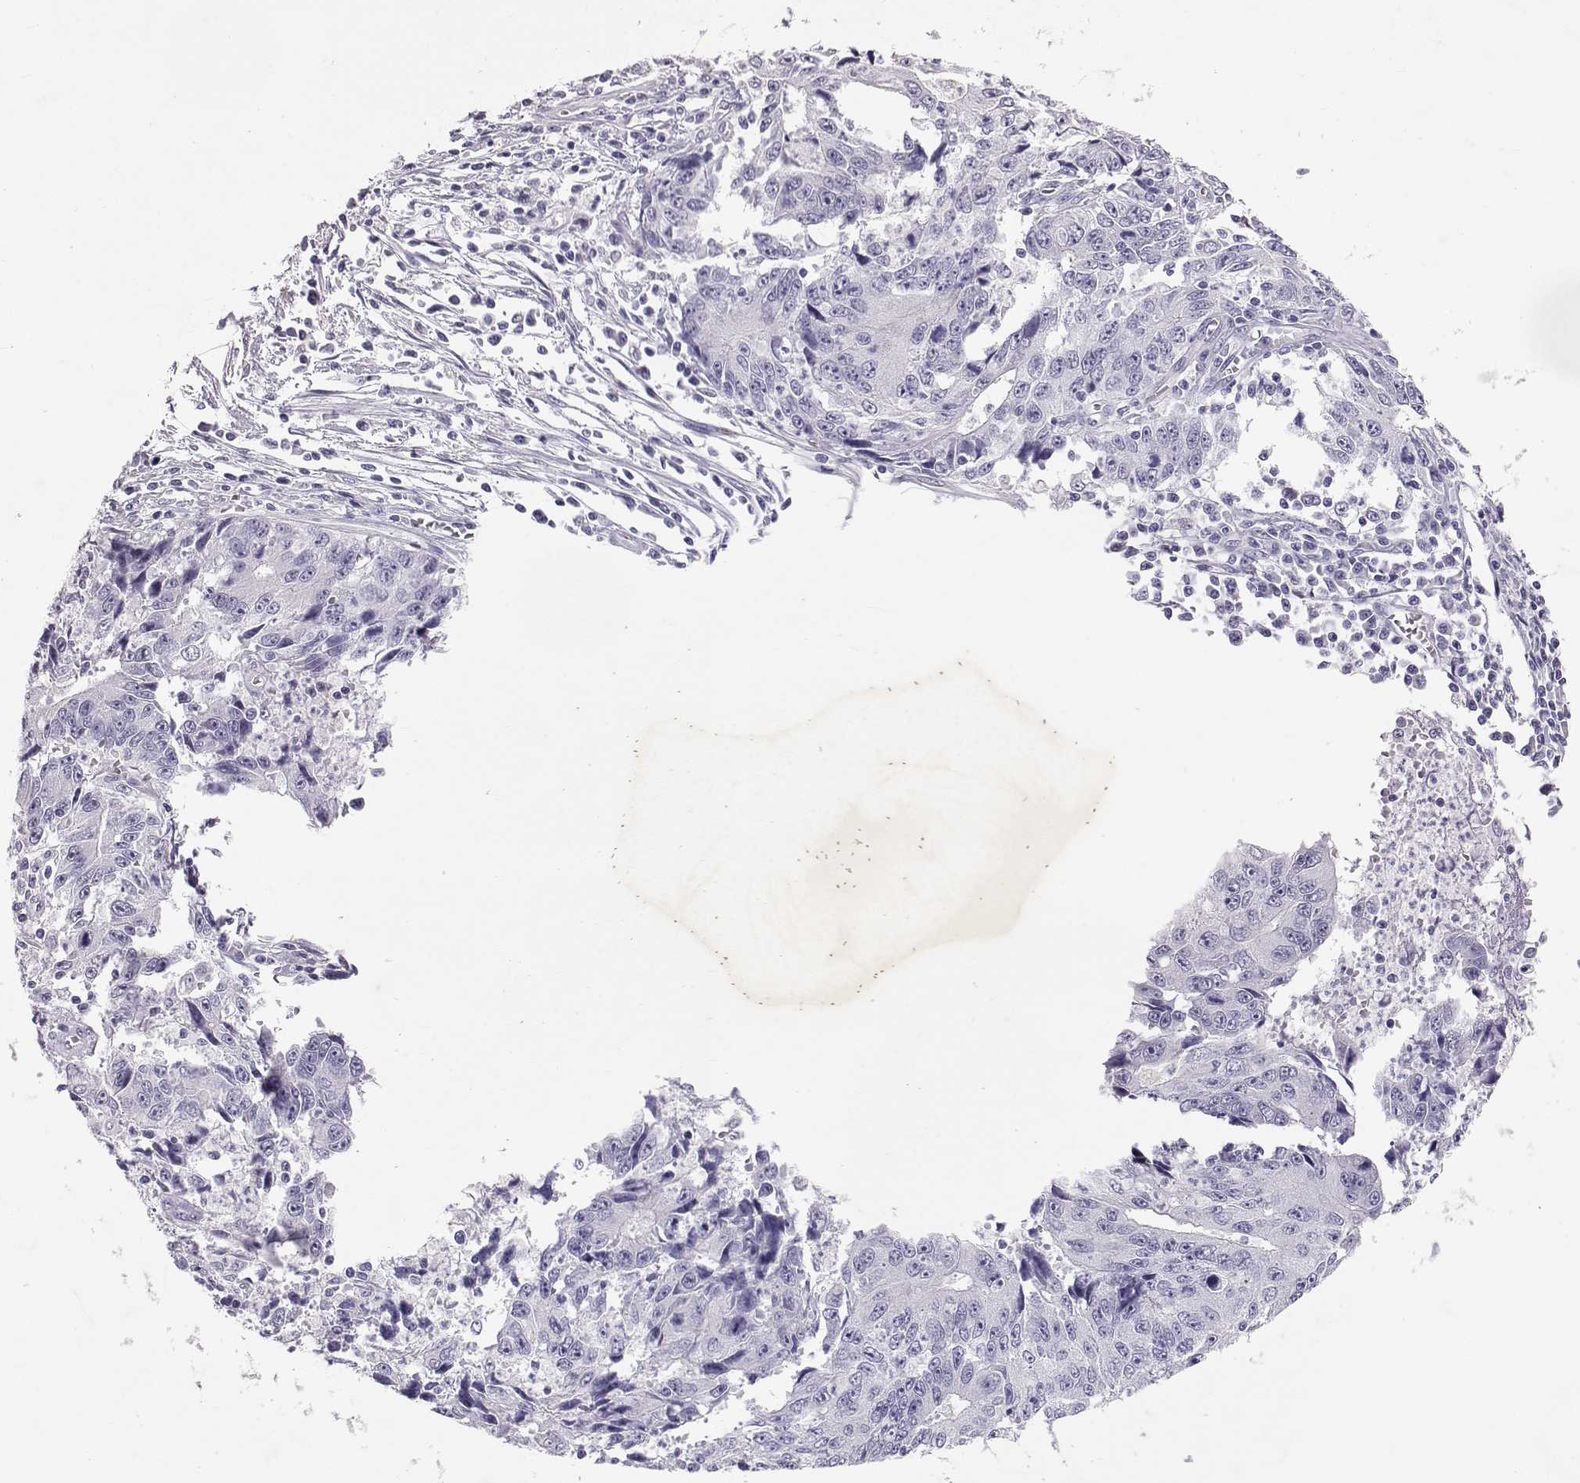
{"staining": {"intensity": "negative", "quantity": "none", "location": "none"}, "tissue": "liver cancer", "cell_type": "Tumor cells", "image_type": "cancer", "snomed": [{"axis": "morphology", "description": "Cholangiocarcinoma"}, {"axis": "topography", "description": "Liver"}], "caption": "Tumor cells are negative for brown protein staining in cholangiocarcinoma (liver). (DAB immunohistochemistry visualized using brightfield microscopy, high magnification).", "gene": "RD3", "patient": {"sex": "male", "age": 65}}